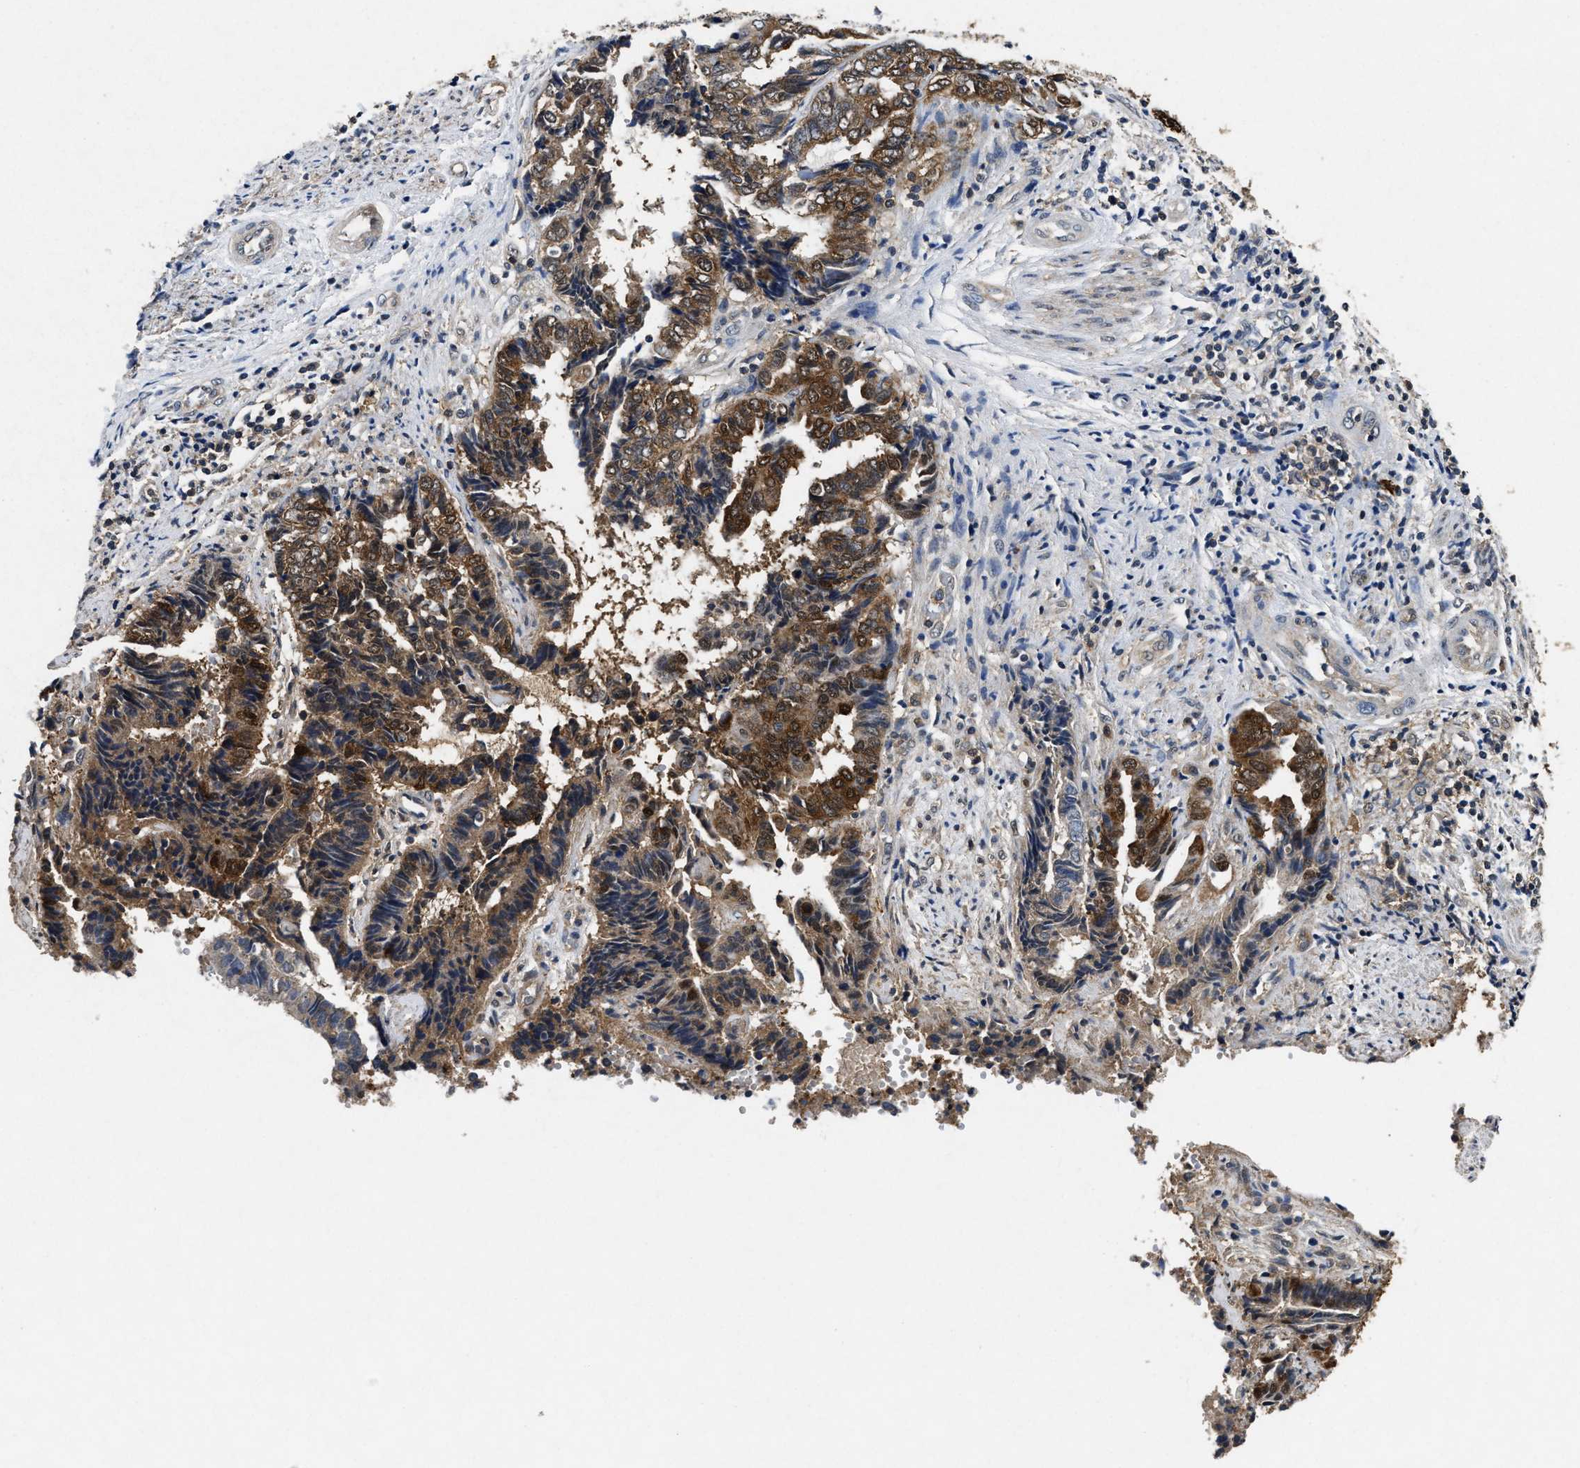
{"staining": {"intensity": "moderate", "quantity": ">75%", "location": "cytoplasmic/membranous"}, "tissue": "endometrial cancer", "cell_type": "Tumor cells", "image_type": "cancer", "snomed": [{"axis": "morphology", "description": "Adenocarcinoma, NOS"}, {"axis": "topography", "description": "Uterus"}, {"axis": "topography", "description": "Endometrium"}], "caption": "Endometrial cancer (adenocarcinoma) was stained to show a protein in brown. There is medium levels of moderate cytoplasmic/membranous staining in about >75% of tumor cells. (brown staining indicates protein expression, while blue staining denotes nuclei).", "gene": "ACAT2", "patient": {"sex": "female", "age": 70}}